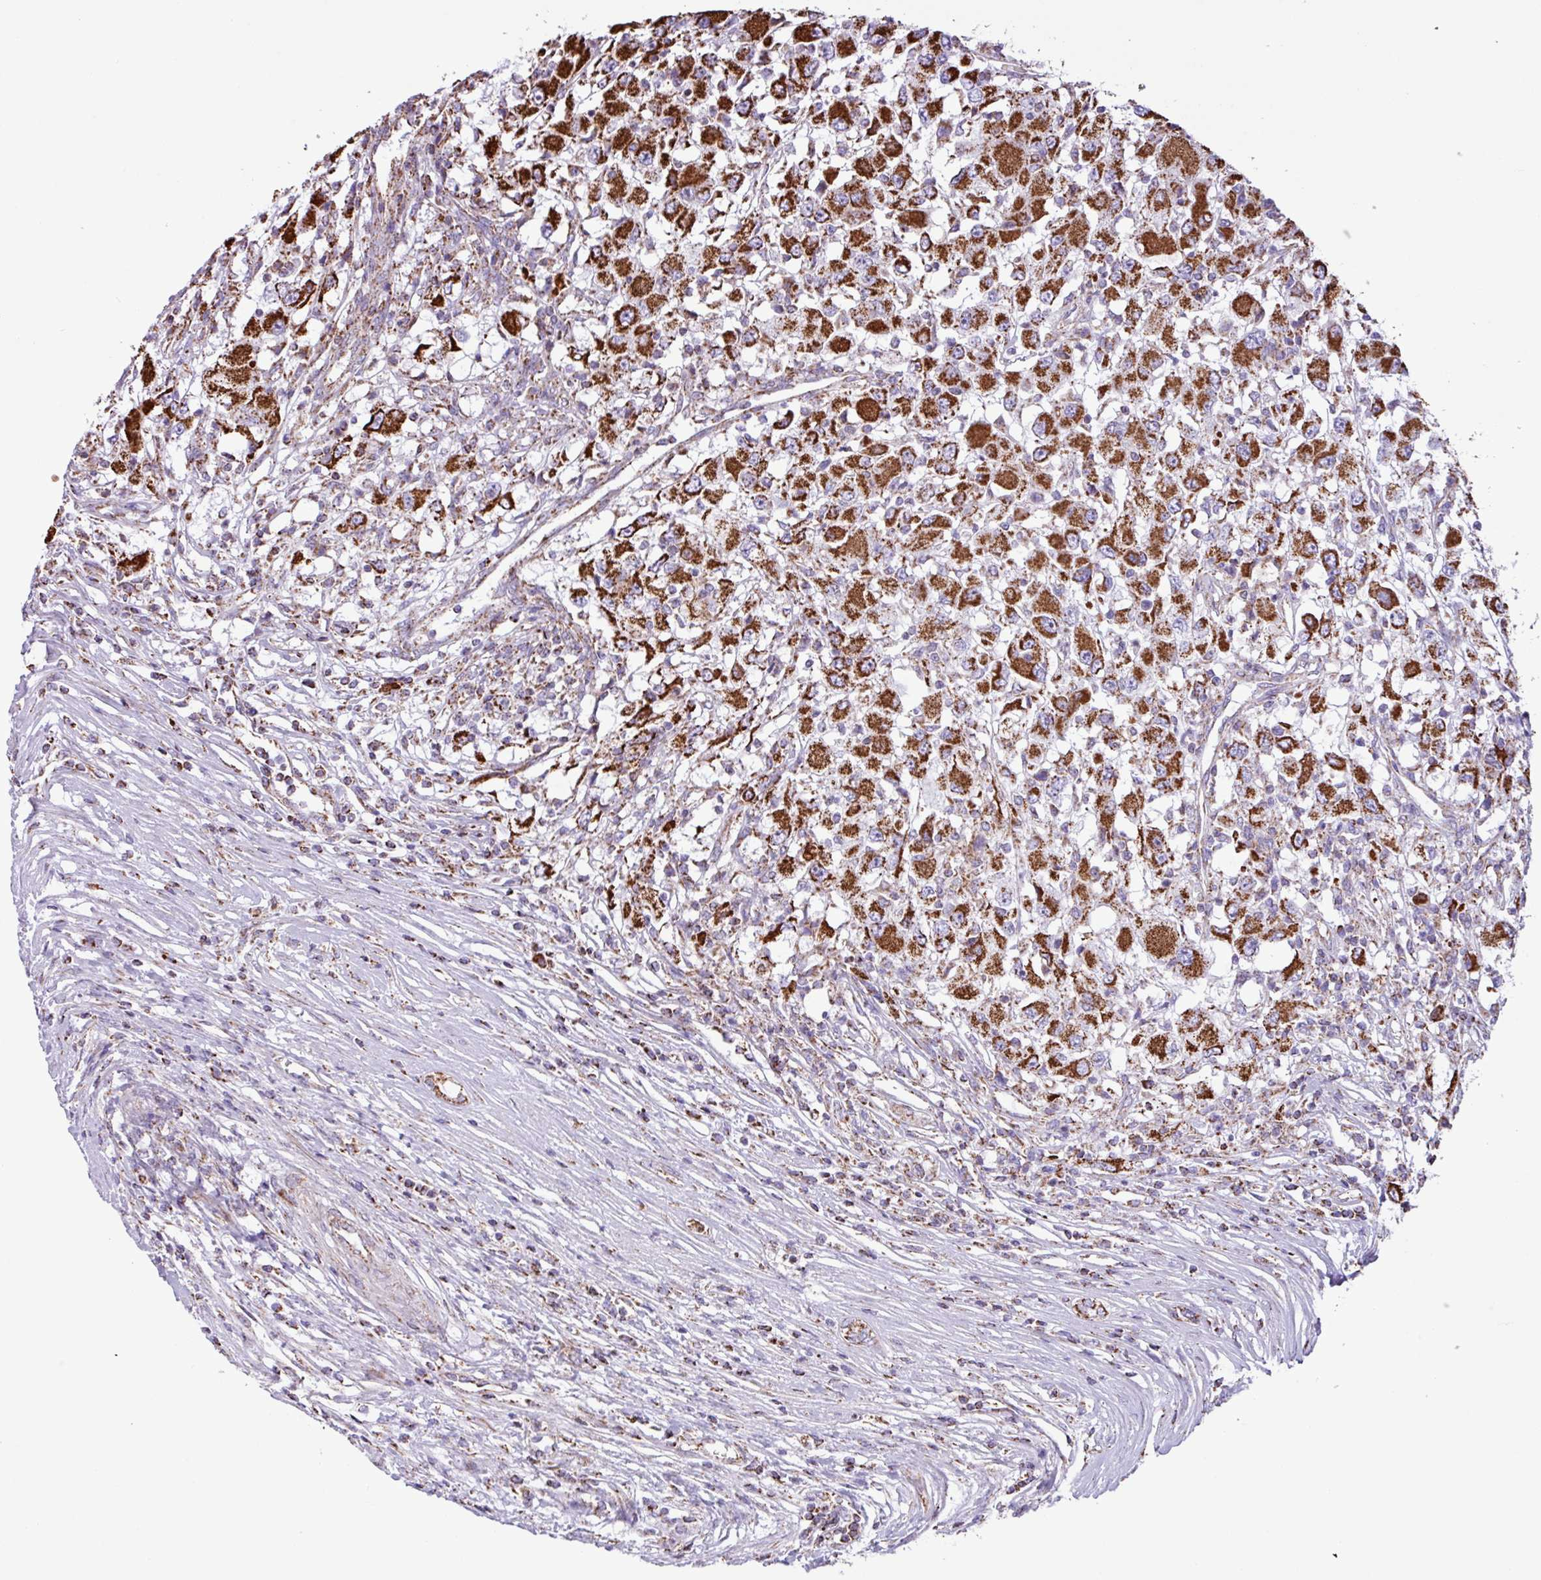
{"staining": {"intensity": "strong", "quantity": ">75%", "location": "cytoplasmic/membranous"}, "tissue": "renal cancer", "cell_type": "Tumor cells", "image_type": "cancer", "snomed": [{"axis": "morphology", "description": "Adenocarcinoma, NOS"}, {"axis": "topography", "description": "Kidney"}], "caption": "Strong cytoplasmic/membranous staining is identified in approximately >75% of tumor cells in renal adenocarcinoma.", "gene": "RTL3", "patient": {"sex": "female", "age": 67}}